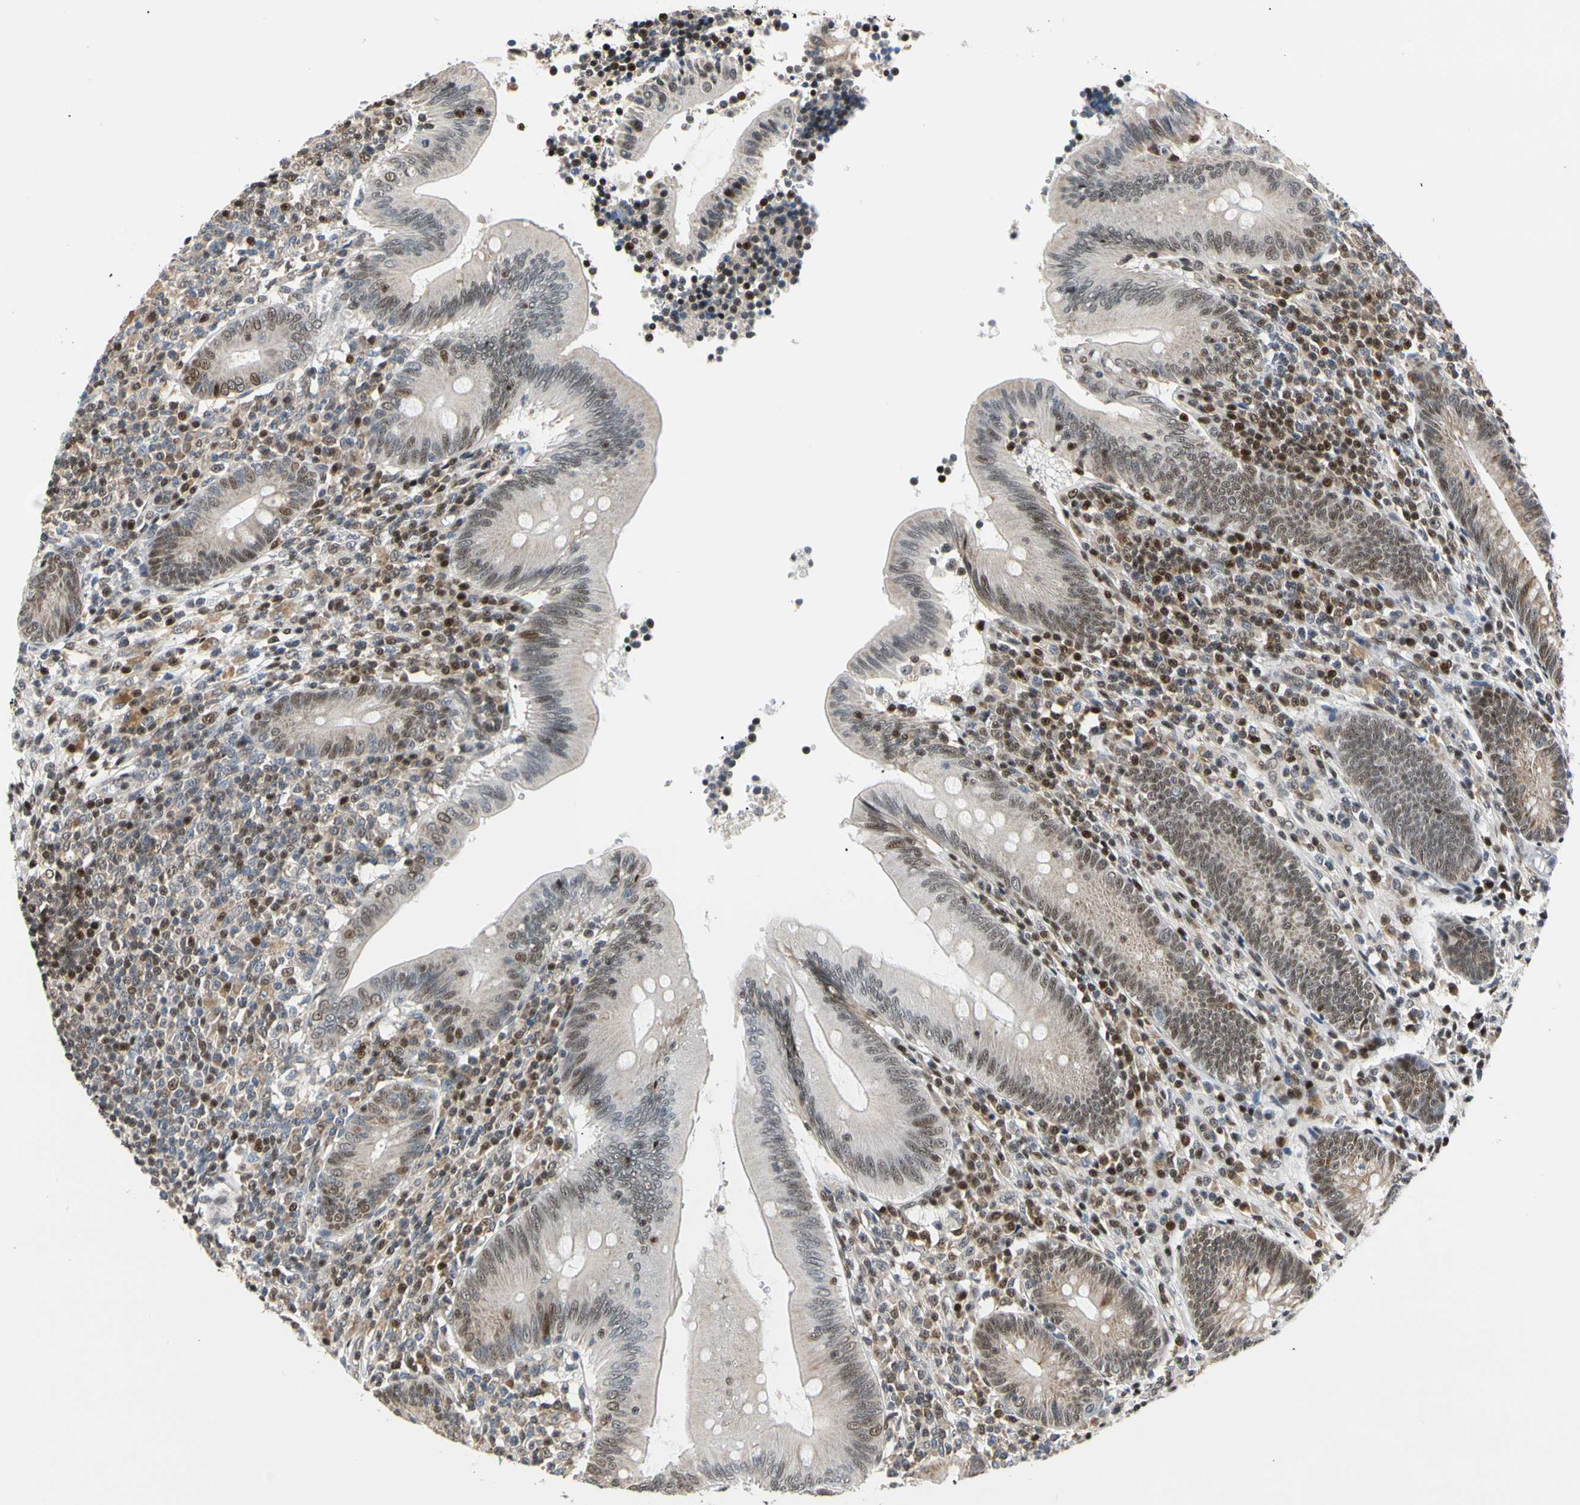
{"staining": {"intensity": "moderate", "quantity": ">75%", "location": "cytoplasmic/membranous"}, "tissue": "appendix", "cell_type": "Glandular cells", "image_type": "normal", "snomed": [{"axis": "morphology", "description": "Normal tissue, NOS"}, {"axis": "morphology", "description": "Inflammation, NOS"}, {"axis": "topography", "description": "Appendix"}], "caption": "Human appendix stained for a protein (brown) exhibits moderate cytoplasmic/membranous positive expression in approximately >75% of glandular cells.", "gene": "E2F1", "patient": {"sex": "male", "age": 46}}